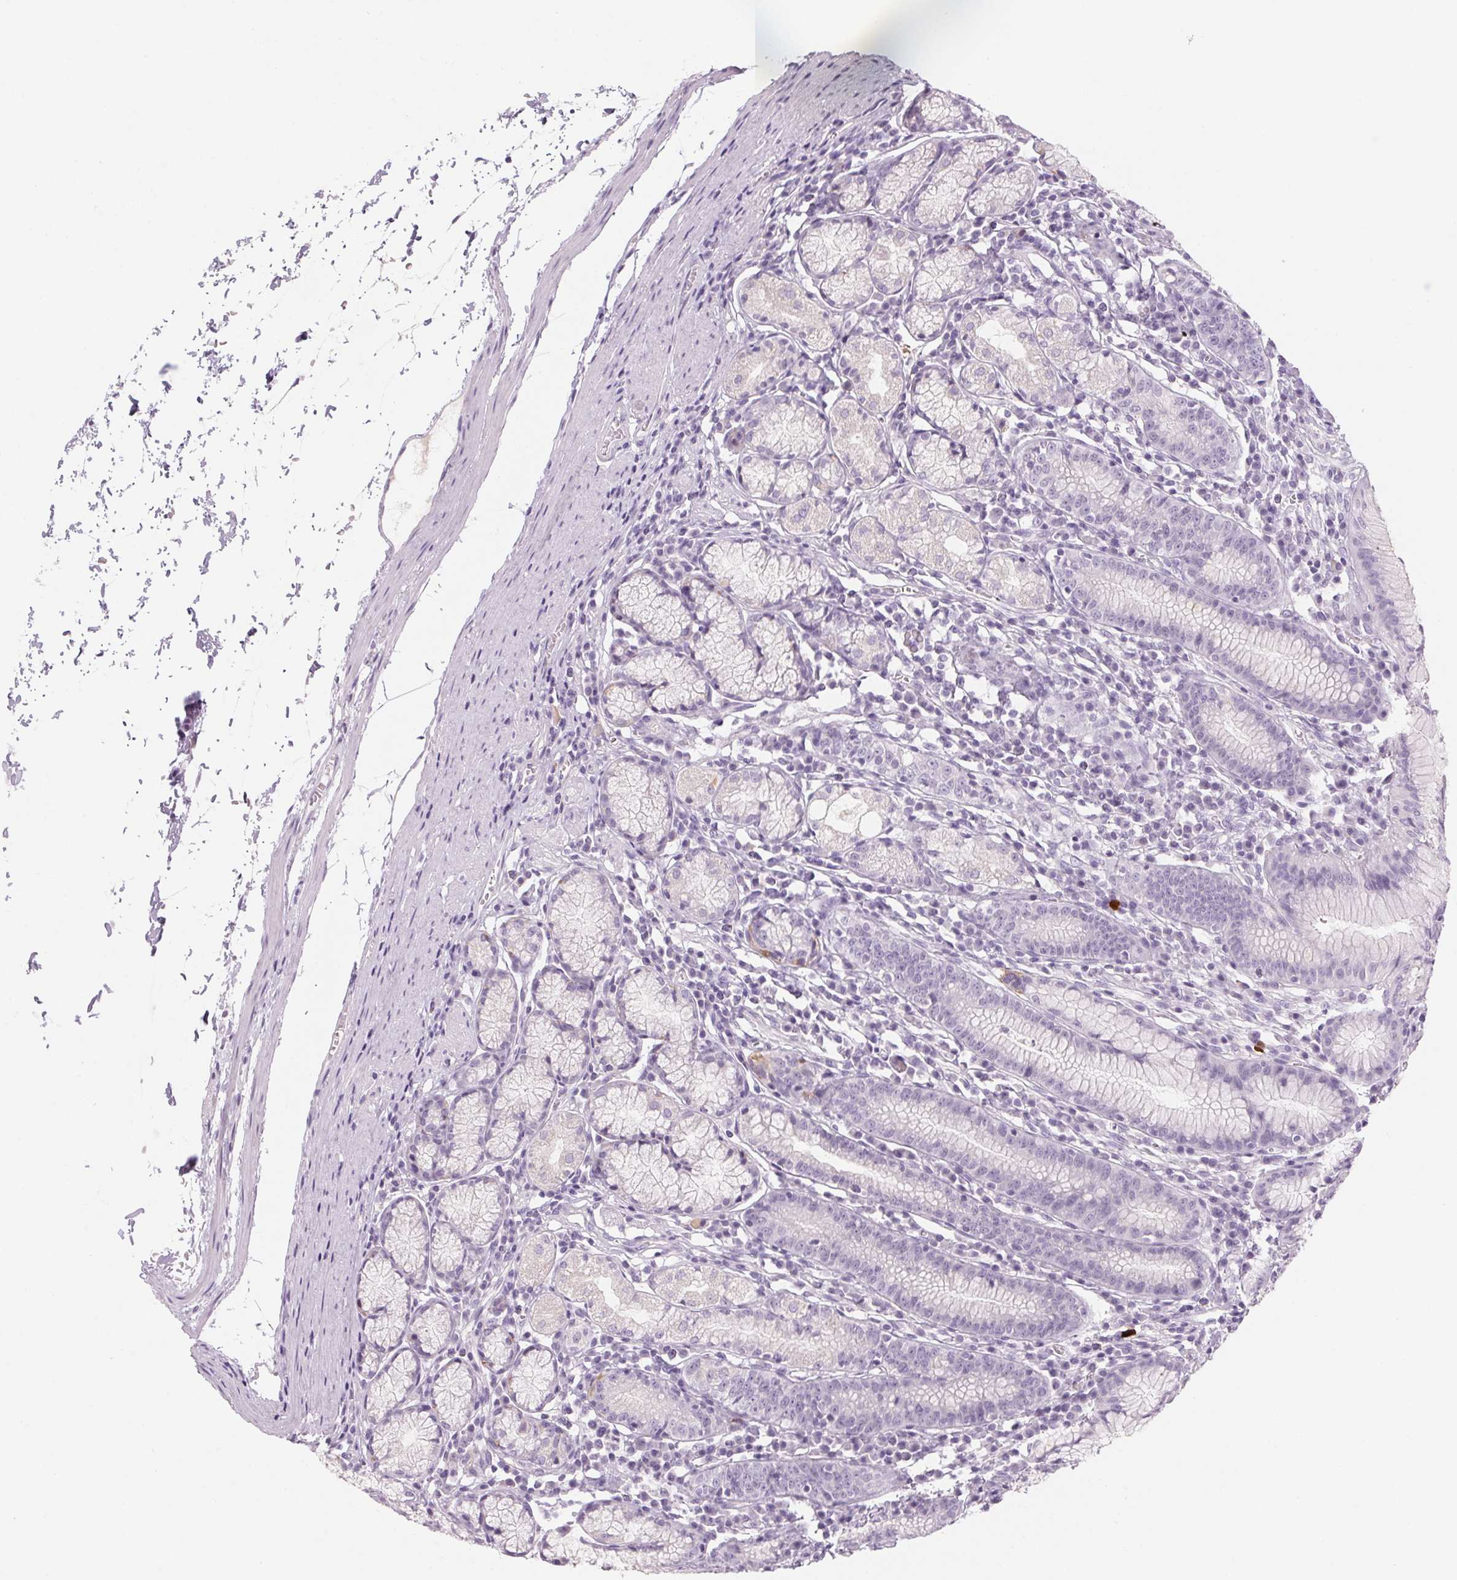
{"staining": {"intensity": "negative", "quantity": "none", "location": "none"}, "tissue": "stomach", "cell_type": "Glandular cells", "image_type": "normal", "snomed": [{"axis": "morphology", "description": "Normal tissue, NOS"}, {"axis": "topography", "description": "Stomach"}], "caption": "Immunohistochemical staining of unremarkable human stomach exhibits no significant positivity in glandular cells. The staining is performed using DAB brown chromogen with nuclei counter-stained in using hematoxylin.", "gene": "RPTN", "patient": {"sex": "male", "age": 55}}